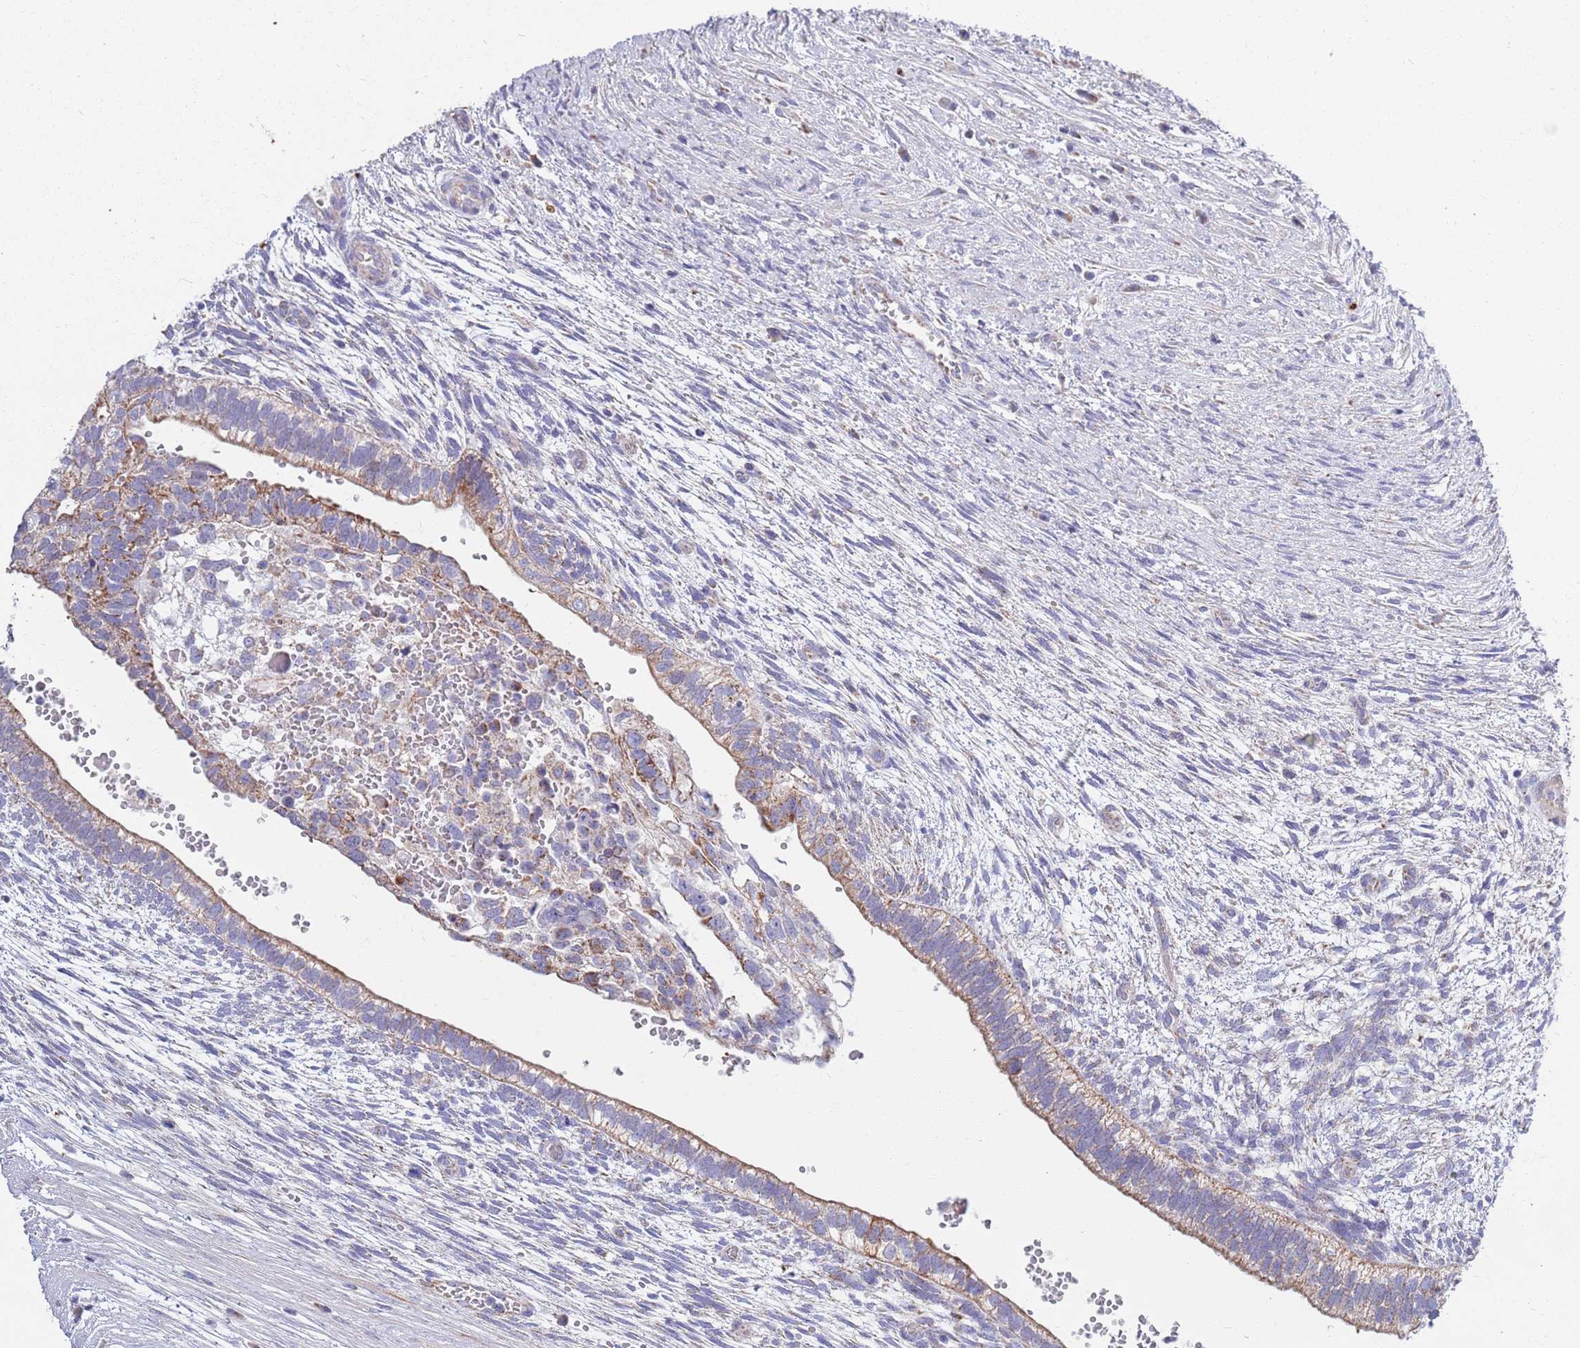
{"staining": {"intensity": "weak", "quantity": "25%-75%", "location": "cytoplasmic/membranous"}, "tissue": "testis cancer", "cell_type": "Tumor cells", "image_type": "cancer", "snomed": [{"axis": "morphology", "description": "Normal tissue, NOS"}, {"axis": "morphology", "description": "Carcinoma, Embryonal, NOS"}, {"axis": "topography", "description": "Testis"}], "caption": "Protein expression analysis of testis cancer shows weak cytoplasmic/membranous positivity in approximately 25%-75% of tumor cells.", "gene": "EMC8", "patient": {"sex": "male", "age": 32}}